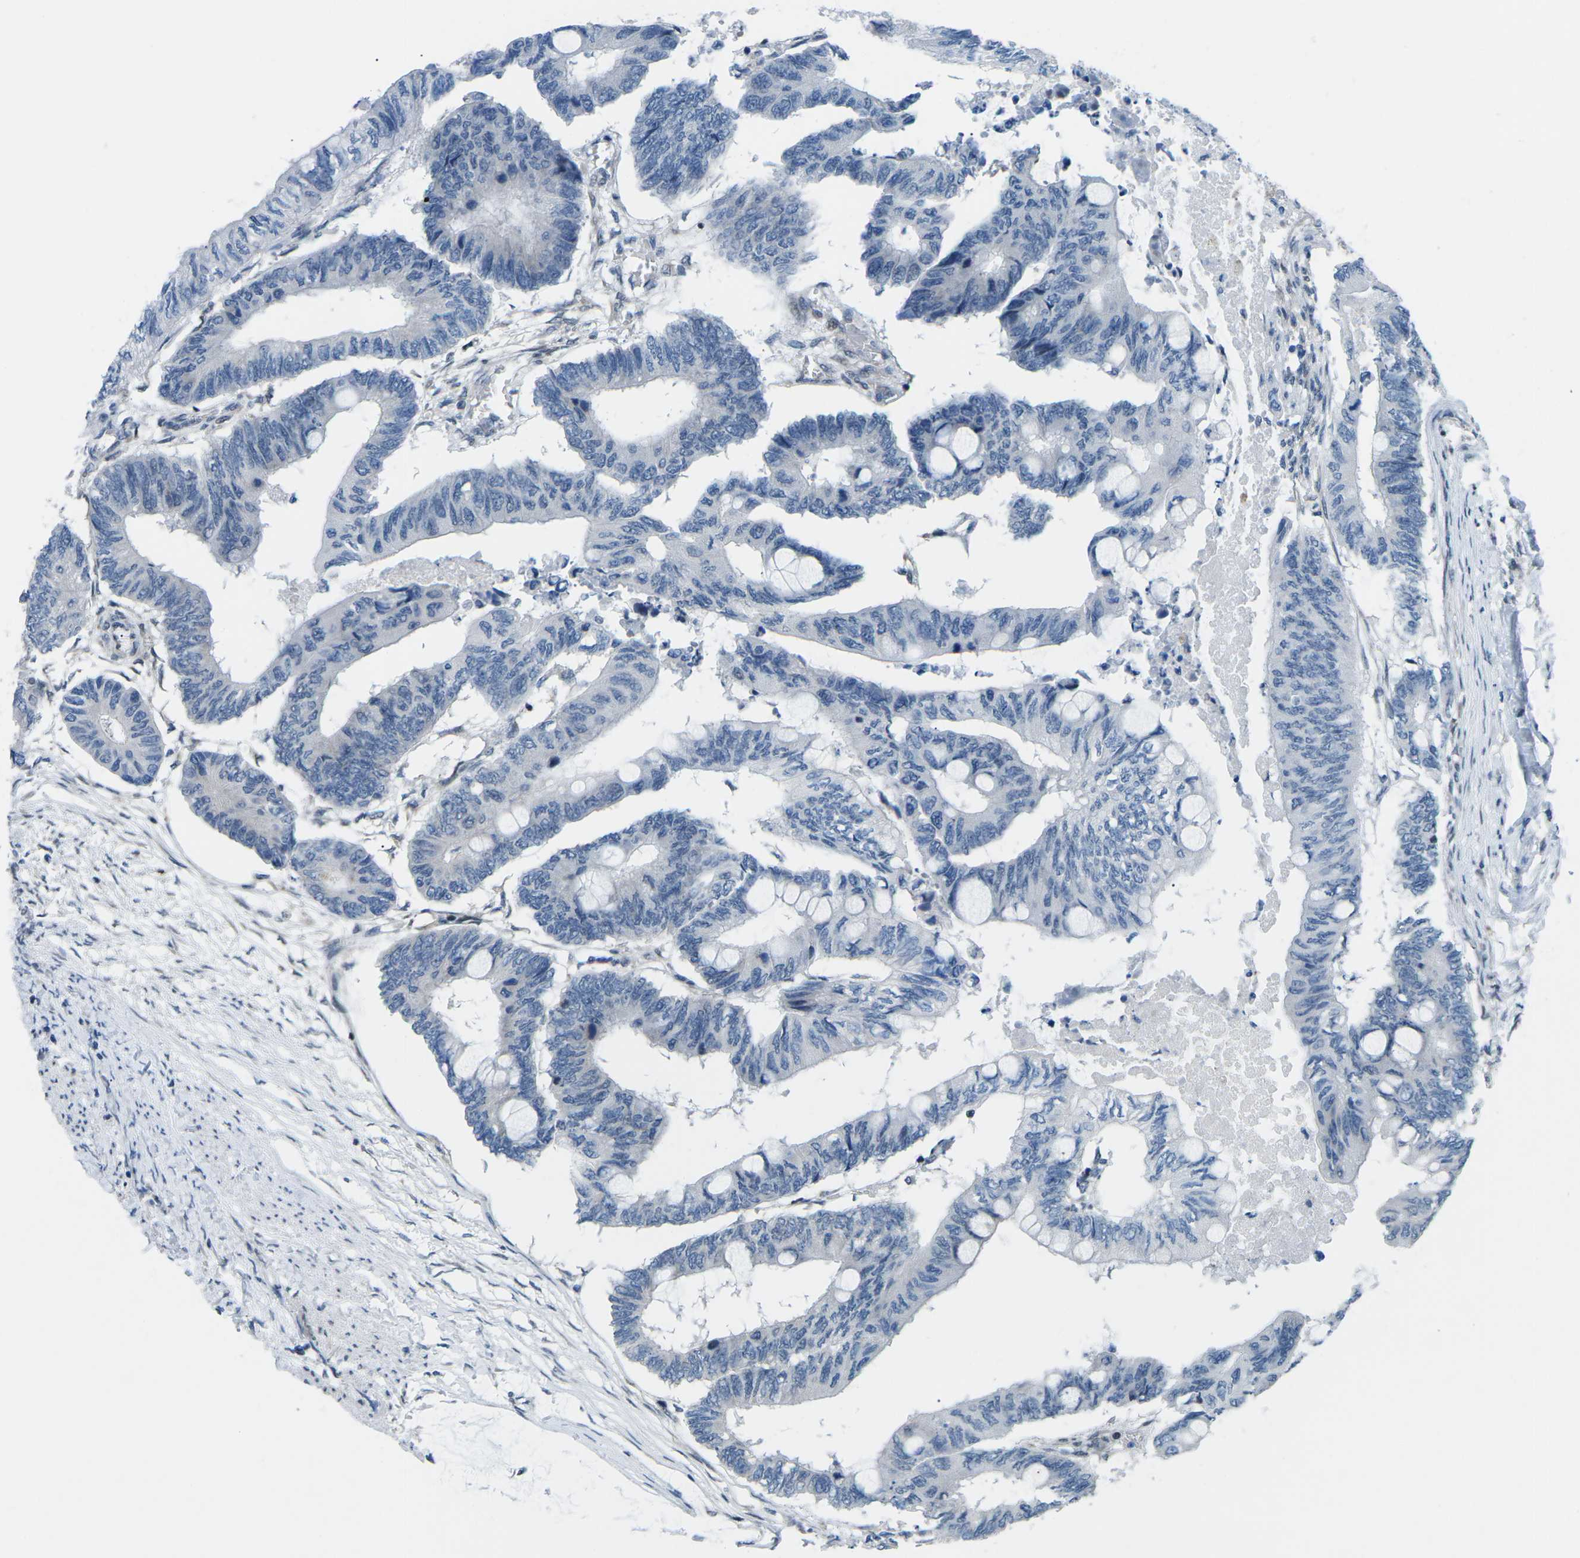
{"staining": {"intensity": "negative", "quantity": "none", "location": "none"}, "tissue": "colorectal cancer", "cell_type": "Tumor cells", "image_type": "cancer", "snomed": [{"axis": "morphology", "description": "Normal tissue, NOS"}, {"axis": "morphology", "description": "Adenocarcinoma, NOS"}, {"axis": "topography", "description": "Rectum"}, {"axis": "topography", "description": "Peripheral nerve tissue"}], "caption": "There is no significant positivity in tumor cells of colorectal cancer (adenocarcinoma). The staining is performed using DAB (3,3'-diaminobenzidine) brown chromogen with nuclei counter-stained in using hematoxylin.", "gene": "MBNL1", "patient": {"sex": "male", "age": 92}}